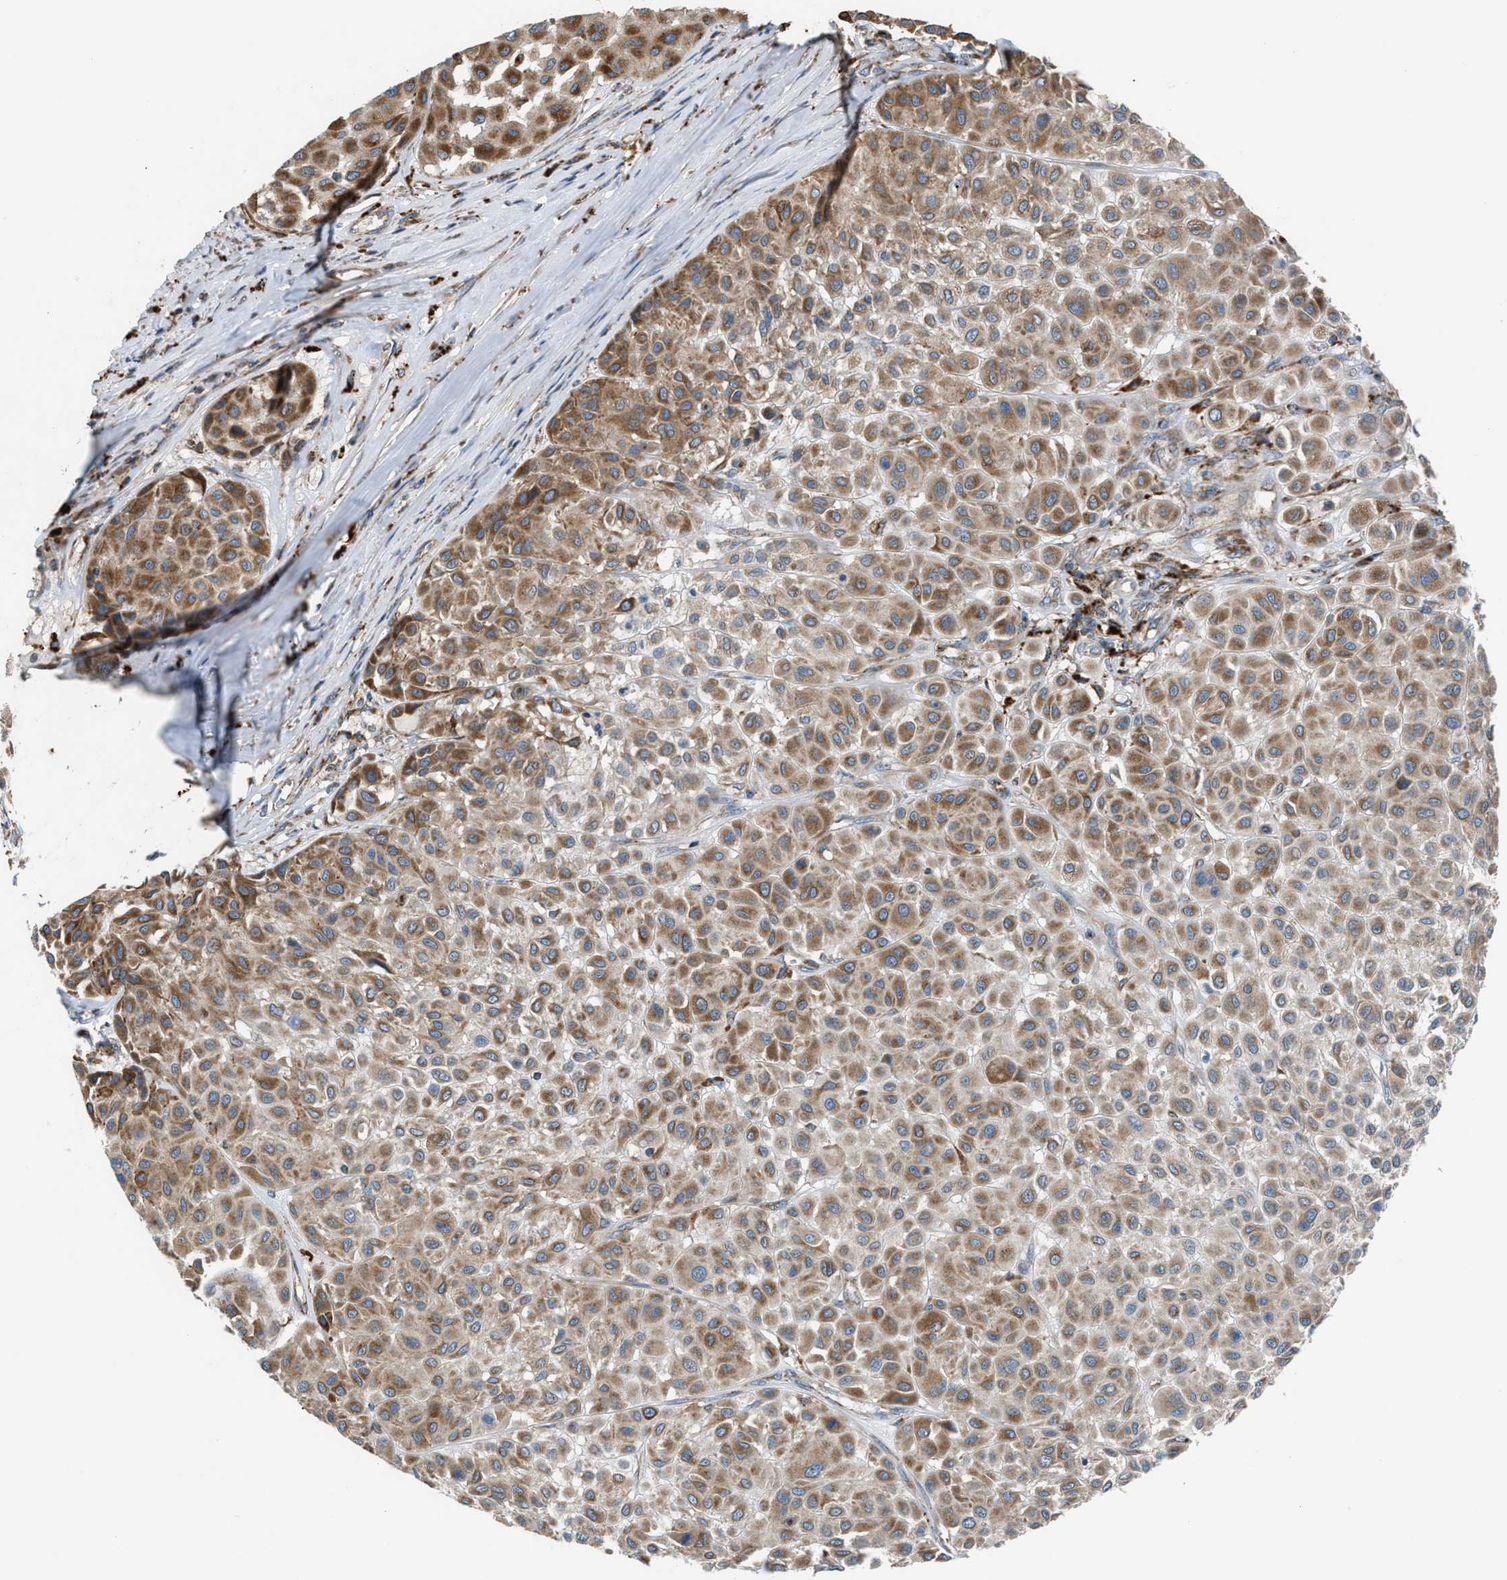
{"staining": {"intensity": "moderate", "quantity": ">75%", "location": "cytoplasmic/membranous"}, "tissue": "melanoma", "cell_type": "Tumor cells", "image_type": "cancer", "snomed": [{"axis": "morphology", "description": "Malignant melanoma, Metastatic site"}, {"axis": "topography", "description": "Soft tissue"}], "caption": "The image shows staining of melanoma, revealing moderate cytoplasmic/membranous protein expression (brown color) within tumor cells.", "gene": "SLC10A3", "patient": {"sex": "male", "age": 41}}